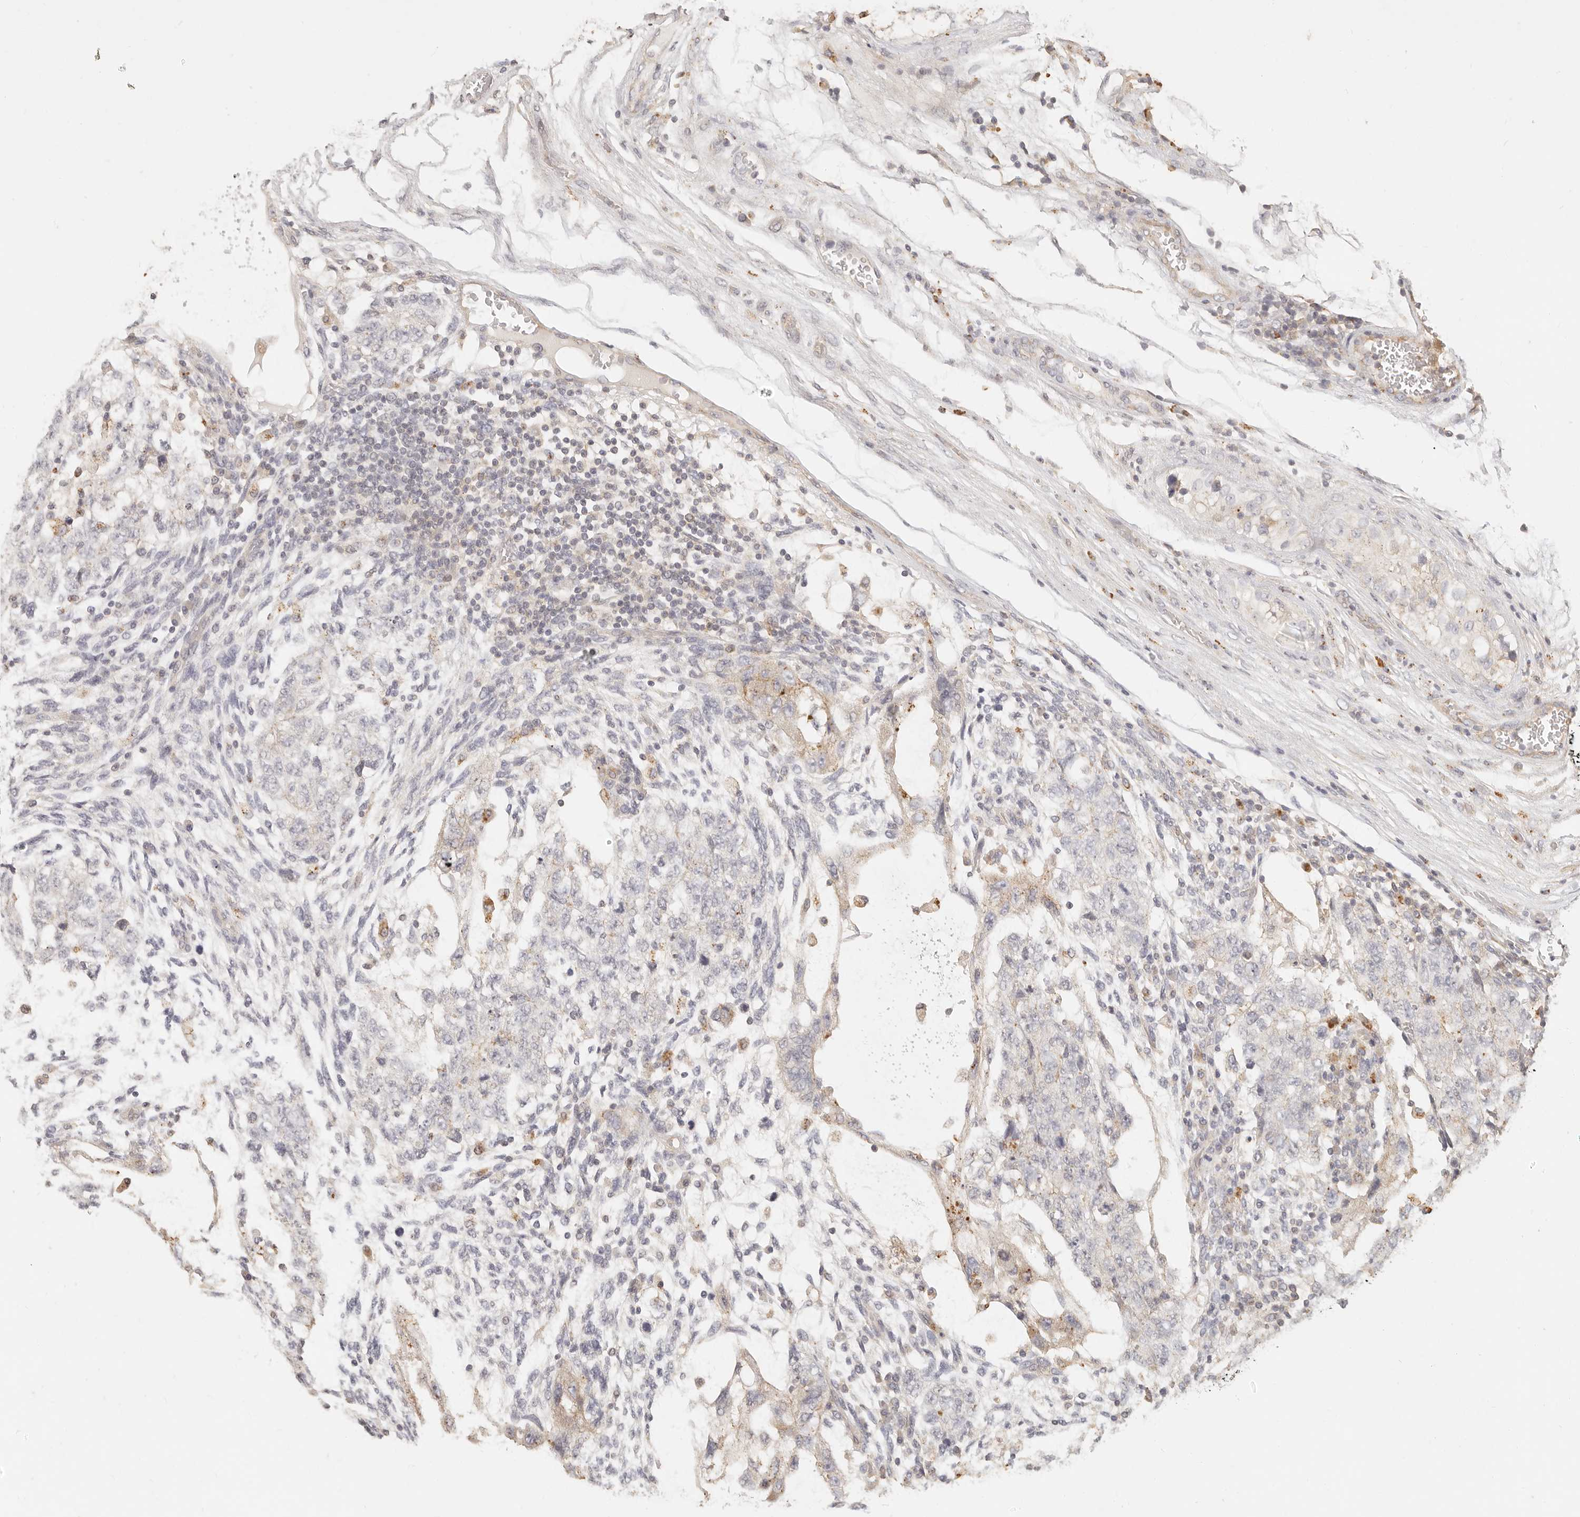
{"staining": {"intensity": "weak", "quantity": "<25%", "location": "cytoplasmic/membranous"}, "tissue": "testis cancer", "cell_type": "Tumor cells", "image_type": "cancer", "snomed": [{"axis": "morphology", "description": "Normal tissue, NOS"}, {"axis": "morphology", "description": "Carcinoma, Embryonal, NOS"}, {"axis": "topography", "description": "Testis"}], "caption": "DAB (3,3'-diaminobenzidine) immunohistochemical staining of human testis cancer demonstrates no significant expression in tumor cells.", "gene": "CNMD", "patient": {"sex": "male", "age": 36}}